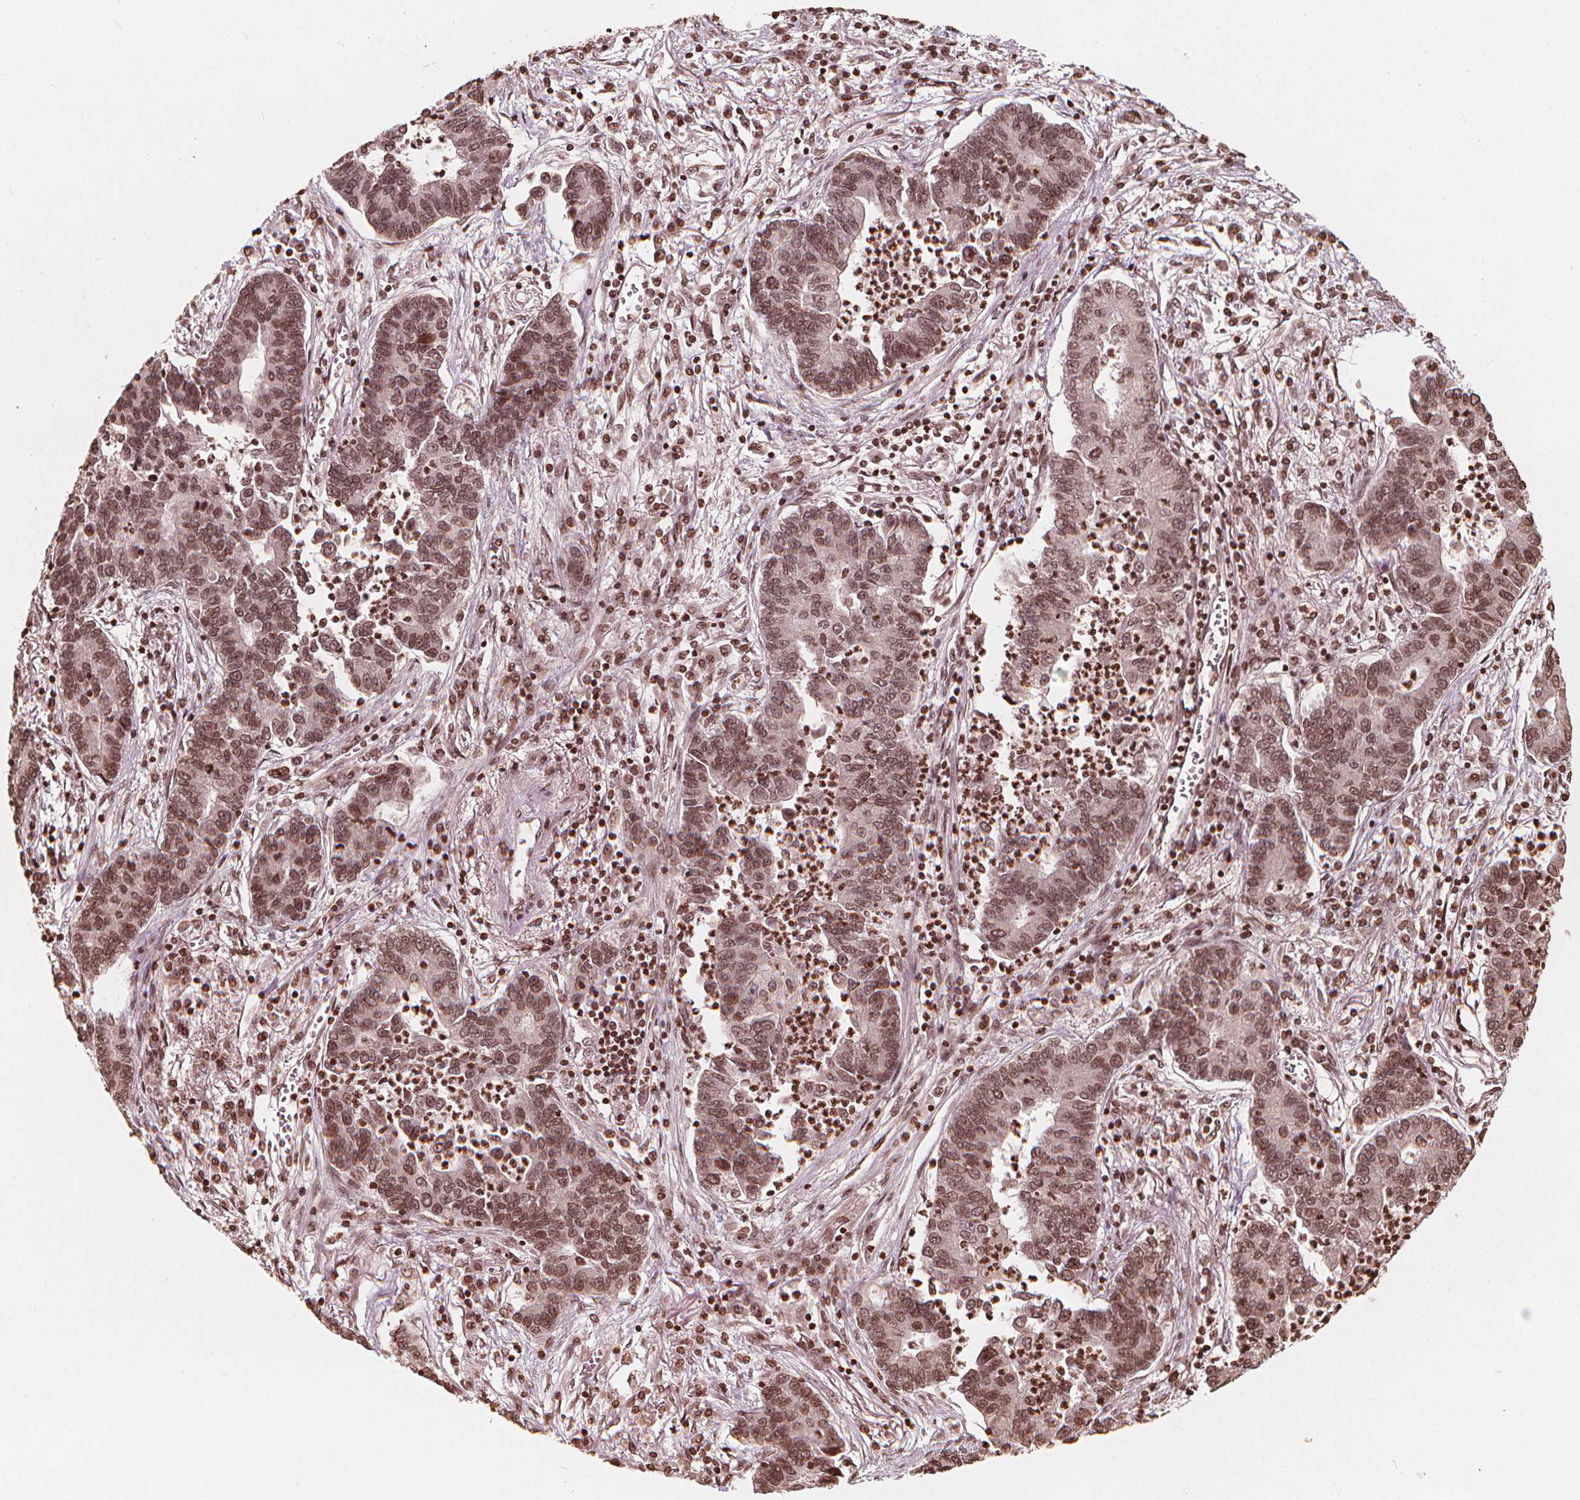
{"staining": {"intensity": "weak", "quantity": ">75%", "location": "nuclear"}, "tissue": "lung cancer", "cell_type": "Tumor cells", "image_type": "cancer", "snomed": [{"axis": "morphology", "description": "Adenocarcinoma, NOS"}, {"axis": "topography", "description": "Lung"}], "caption": "This is an image of immunohistochemistry staining of lung adenocarcinoma, which shows weak expression in the nuclear of tumor cells.", "gene": "H3C14", "patient": {"sex": "female", "age": 57}}